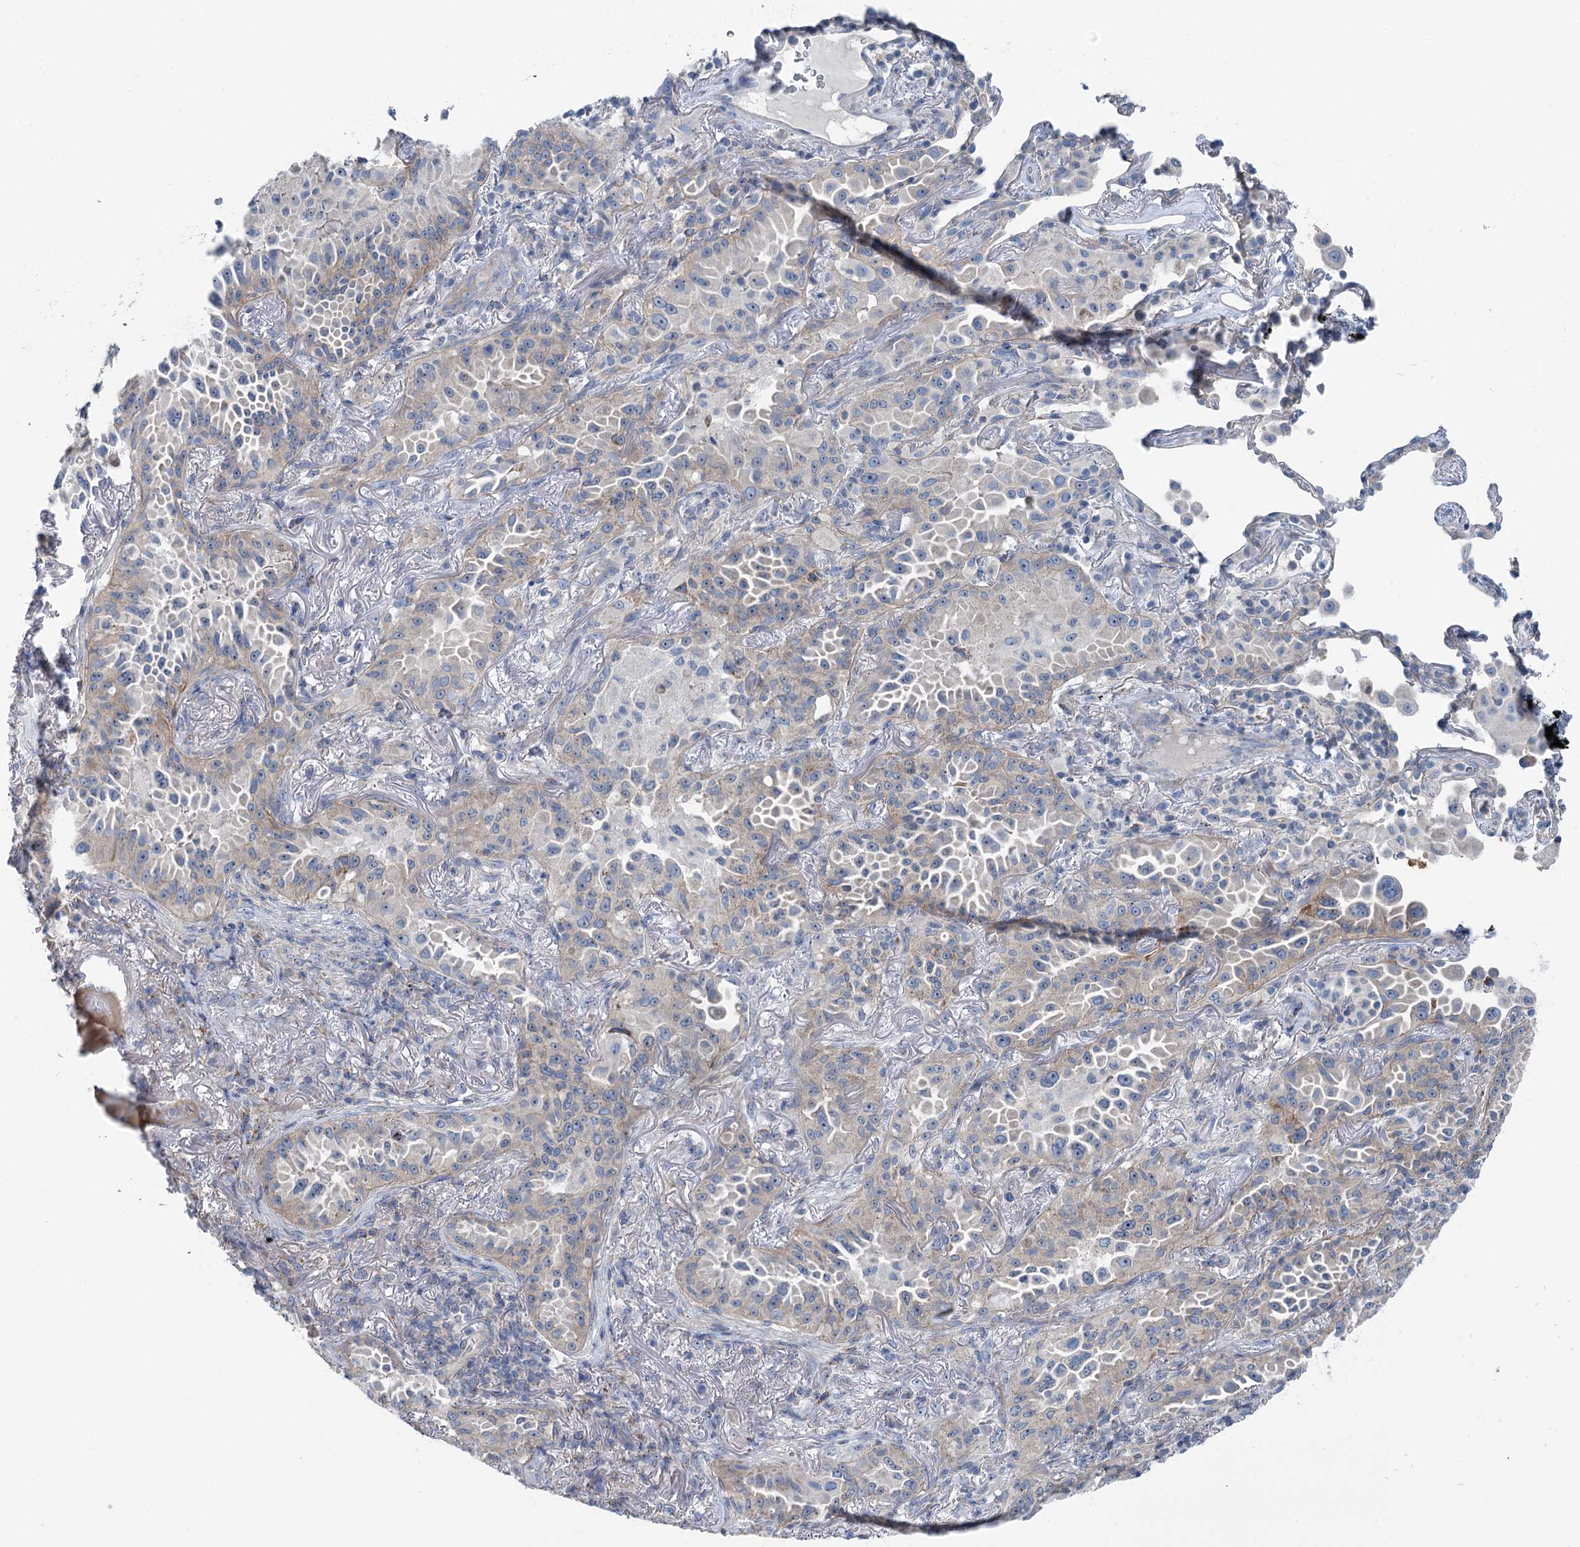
{"staining": {"intensity": "negative", "quantity": "none", "location": "none"}, "tissue": "lung cancer", "cell_type": "Tumor cells", "image_type": "cancer", "snomed": [{"axis": "morphology", "description": "Adenocarcinoma, NOS"}, {"axis": "topography", "description": "Lung"}], "caption": "High magnification brightfield microscopy of lung cancer stained with DAB (brown) and counterstained with hematoxylin (blue): tumor cells show no significant expression.", "gene": "MARK2", "patient": {"sex": "female", "age": 69}}